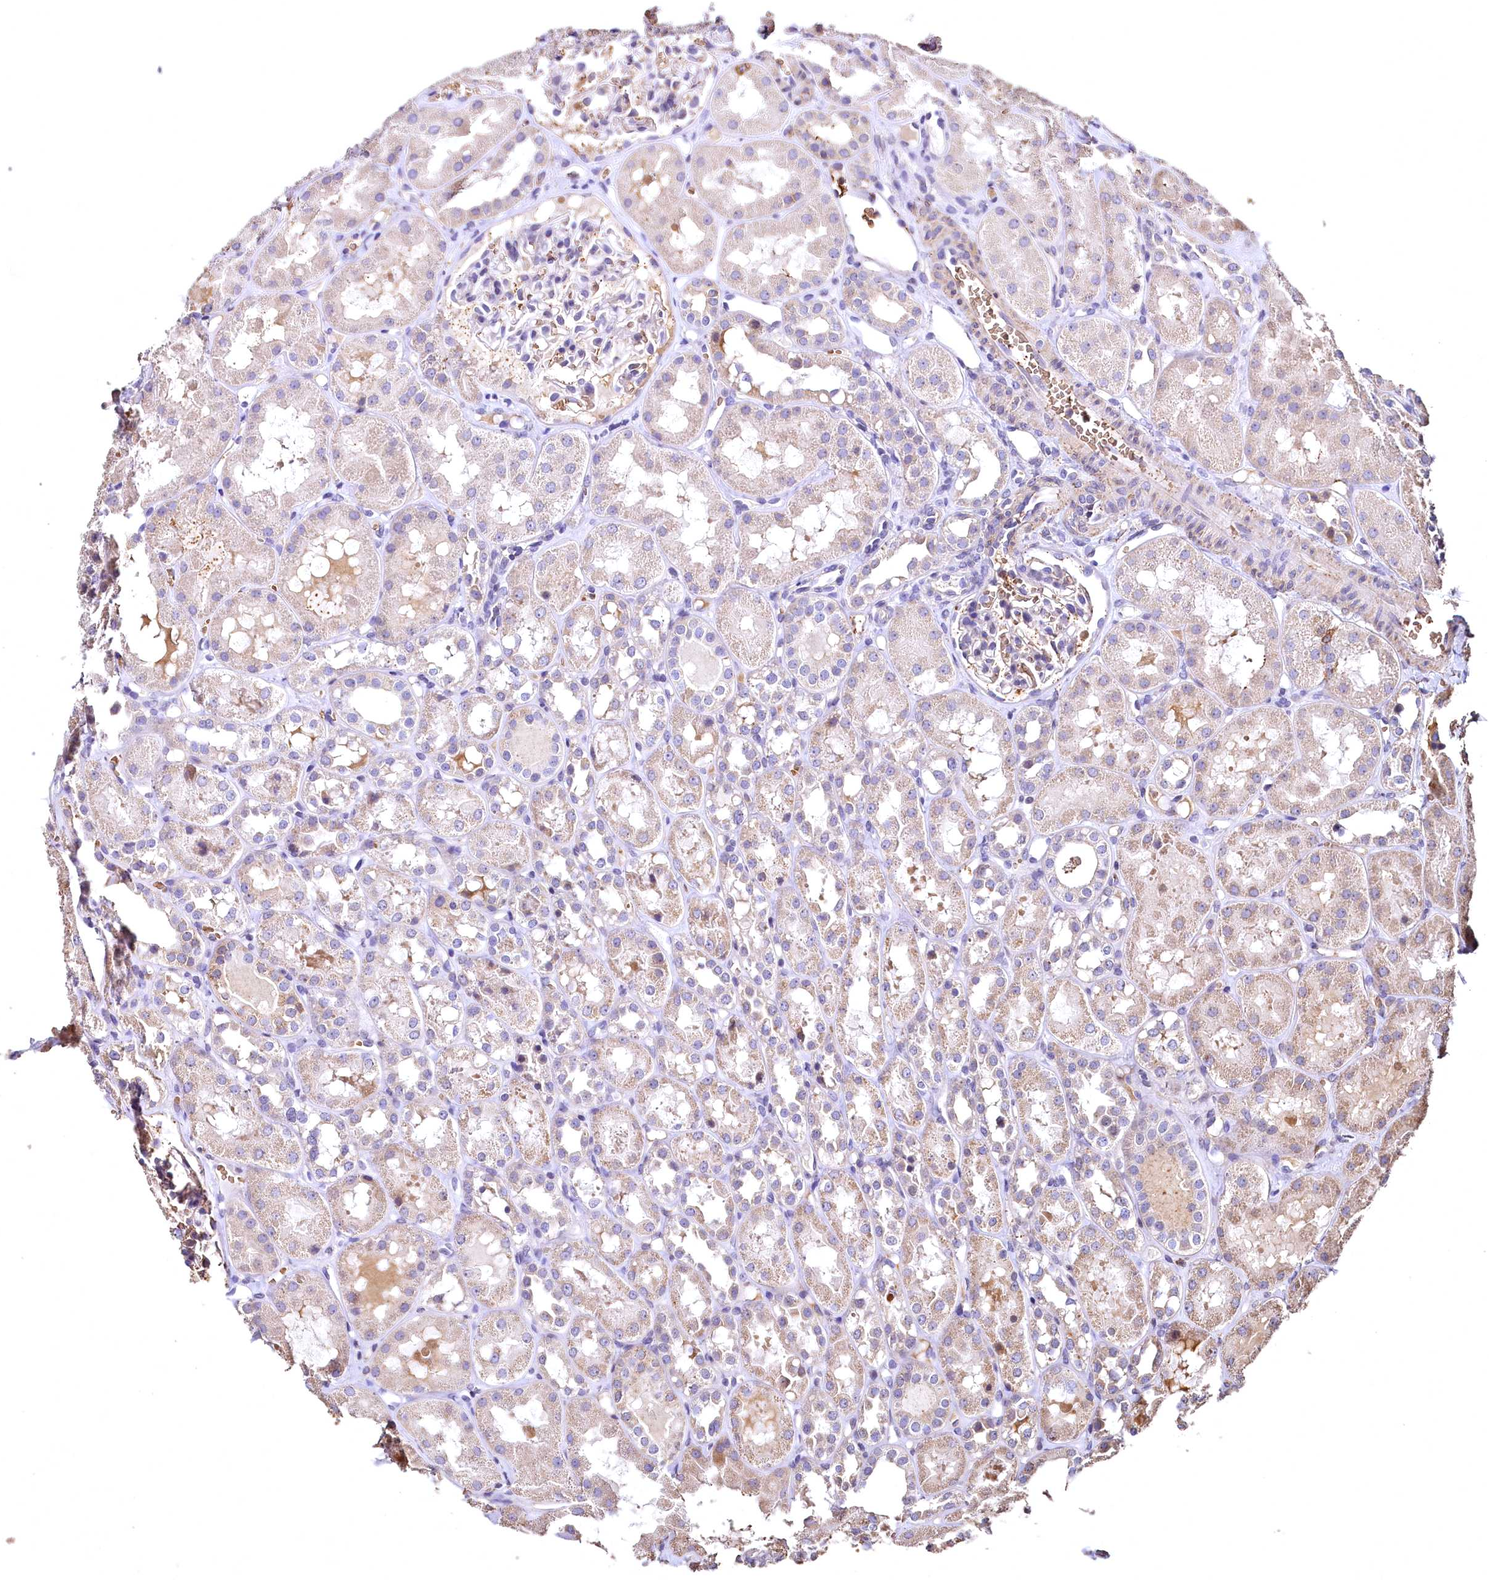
{"staining": {"intensity": "negative", "quantity": "none", "location": "none"}, "tissue": "kidney", "cell_type": "Cells in glomeruli", "image_type": "normal", "snomed": [{"axis": "morphology", "description": "Normal tissue, NOS"}, {"axis": "topography", "description": "Kidney"}], "caption": "Image shows no significant protein staining in cells in glomeruli of benign kidney. (DAB IHC visualized using brightfield microscopy, high magnification).", "gene": "SPTA1", "patient": {"sex": "male", "age": 16}}